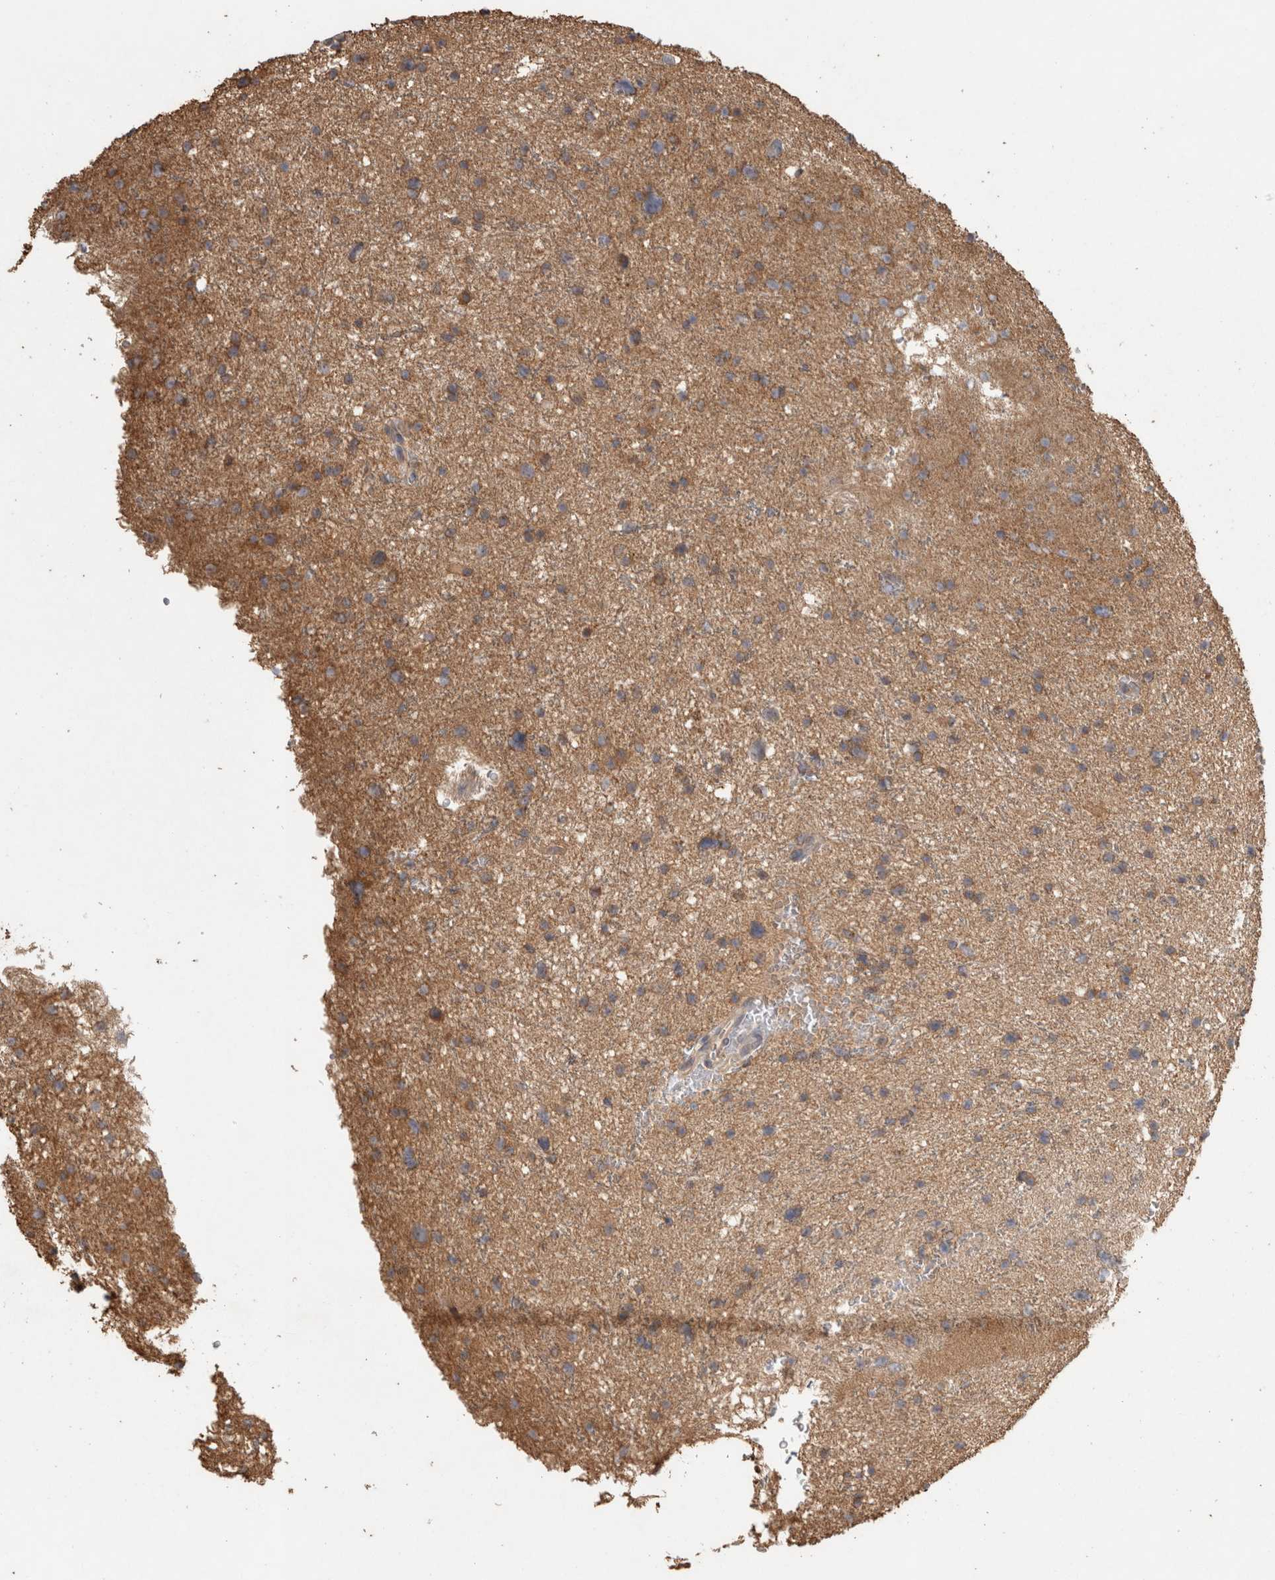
{"staining": {"intensity": "weak", "quantity": "25%-75%", "location": "cytoplasmic/membranous"}, "tissue": "glioma", "cell_type": "Tumor cells", "image_type": "cancer", "snomed": [{"axis": "morphology", "description": "Glioma, malignant, Low grade"}, {"axis": "topography", "description": "Brain"}], "caption": "The photomicrograph displays immunohistochemical staining of low-grade glioma (malignant). There is weak cytoplasmic/membranous positivity is identified in approximately 25%-75% of tumor cells.", "gene": "TBCE", "patient": {"sex": "female", "age": 37}}